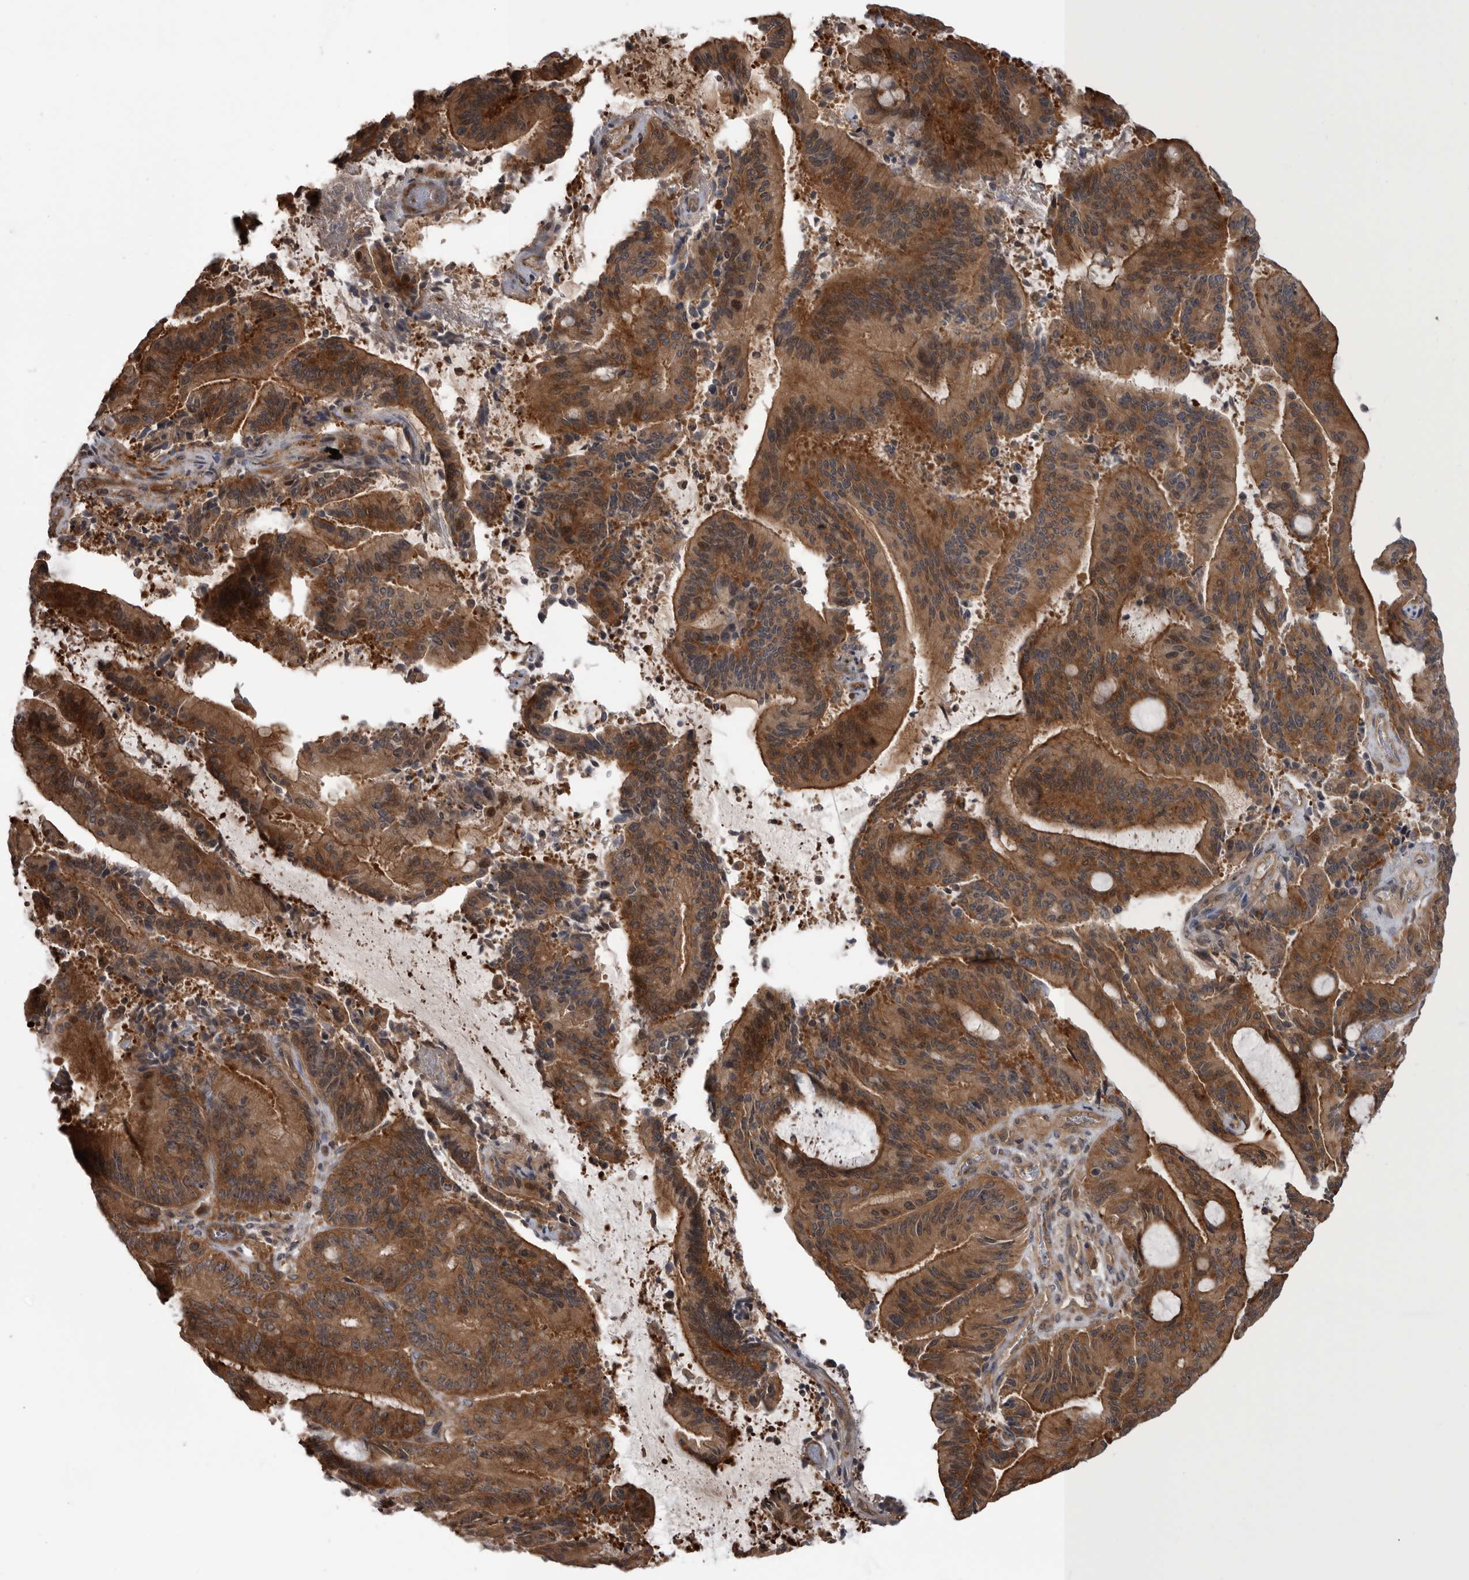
{"staining": {"intensity": "moderate", "quantity": ">75%", "location": "cytoplasmic/membranous,nuclear"}, "tissue": "liver cancer", "cell_type": "Tumor cells", "image_type": "cancer", "snomed": [{"axis": "morphology", "description": "Normal tissue, NOS"}, {"axis": "morphology", "description": "Cholangiocarcinoma"}, {"axis": "topography", "description": "Liver"}, {"axis": "topography", "description": "Peripheral nerve tissue"}], "caption": "About >75% of tumor cells in cholangiocarcinoma (liver) show moderate cytoplasmic/membranous and nuclear protein staining as visualized by brown immunohistochemical staining.", "gene": "RAB3GAP2", "patient": {"sex": "female", "age": 73}}